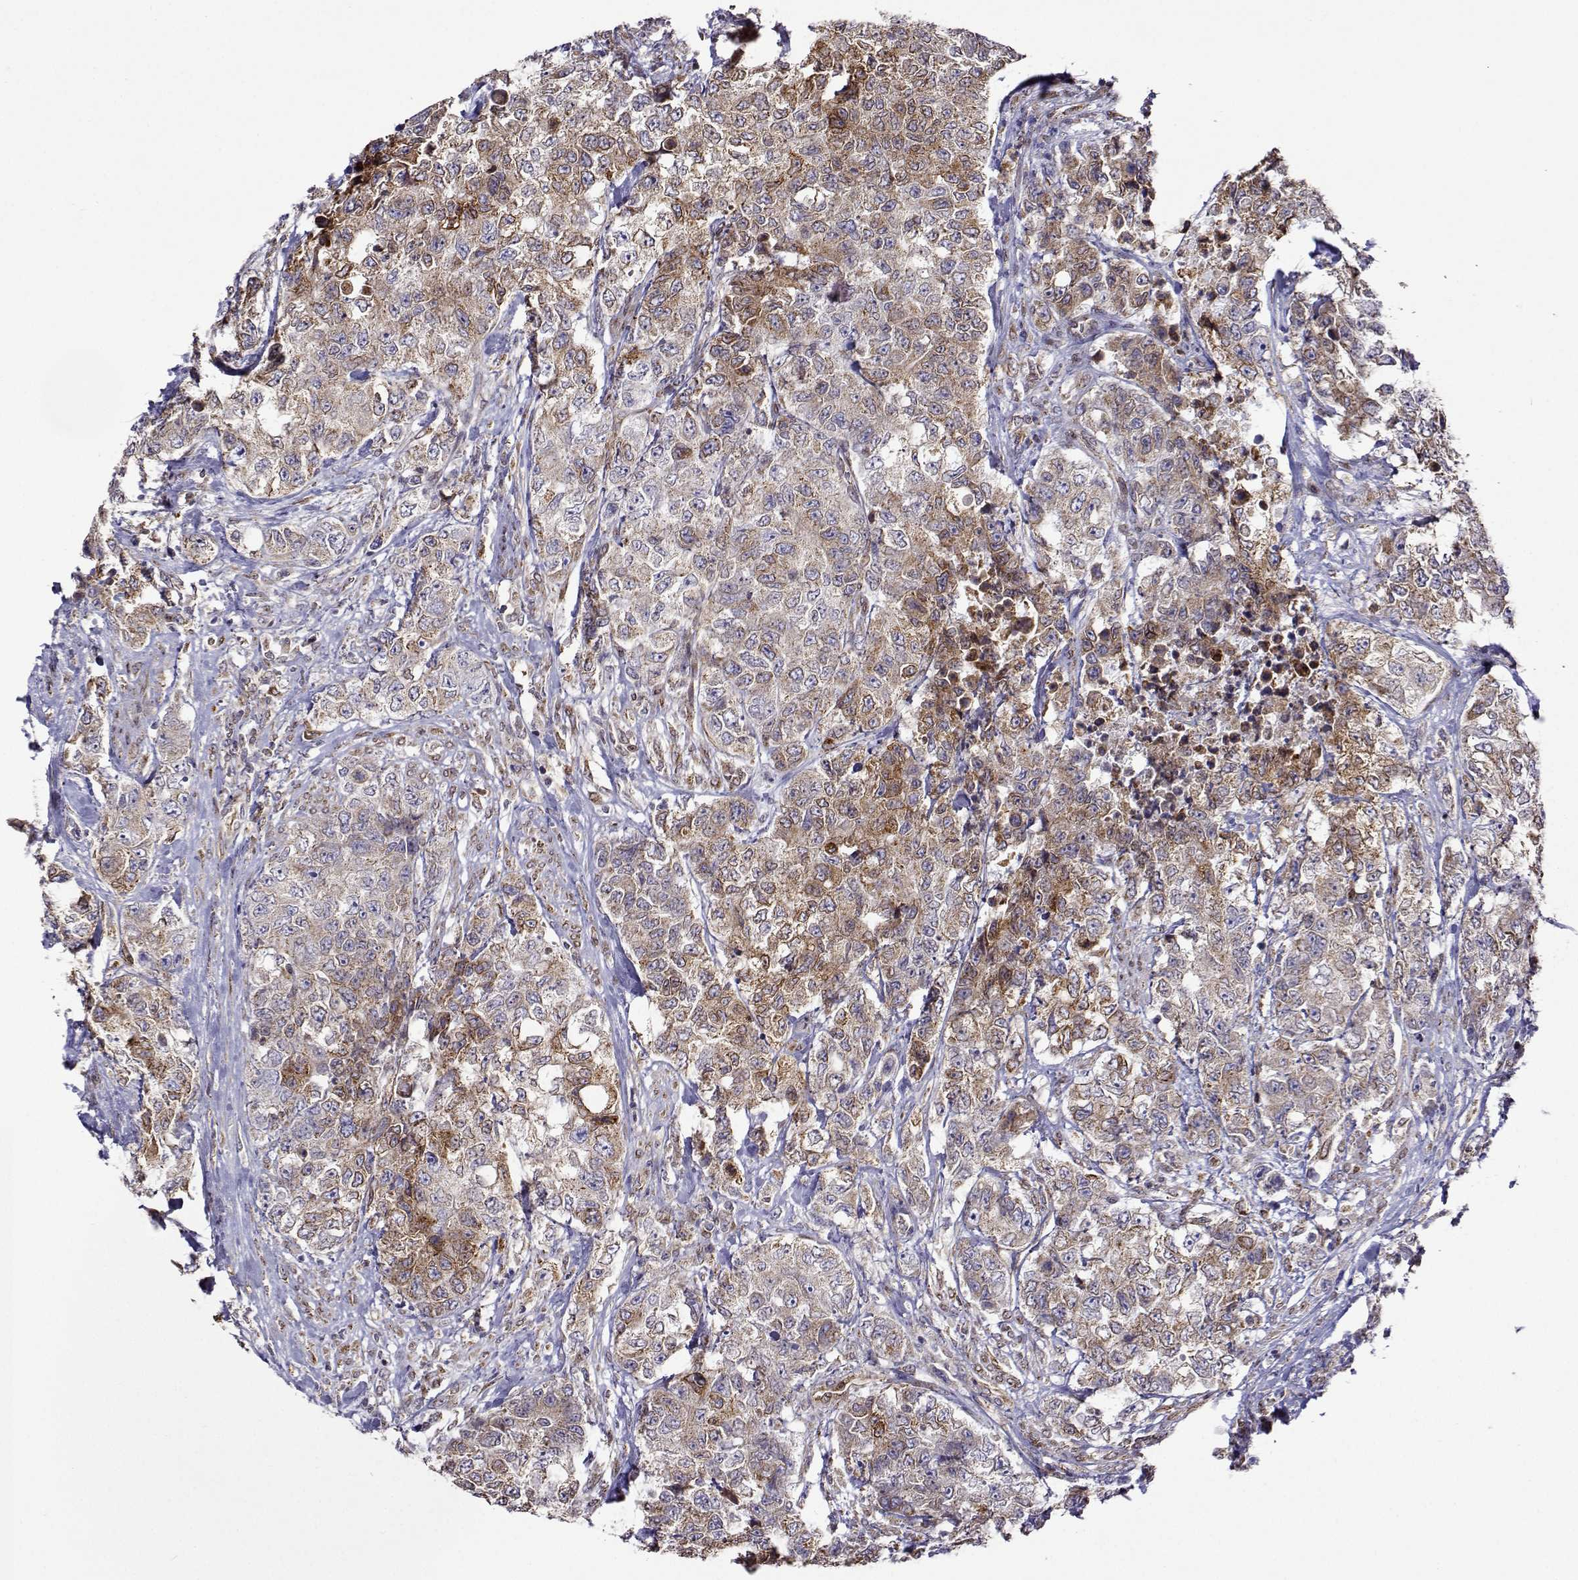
{"staining": {"intensity": "weak", "quantity": "25%-75%", "location": "cytoplasmic/membranous"}, "tissue": "urothelial cancer", "cell_type": "Tumor cells", "image_type": "cancer", "snomed": [{"axis": "morphology", "description": "Urothelial carcinoma, High grade"}, {"axis": "topography", "description": "Urinary bladder"}], "caption": "This histopathology image reveals high-grade urothelial carcinoma stained with immunohistochemistry to label a protein in brown. The cytoplasmic/membranous of tumor cells show weak positivity for the protein. Nuclei are counter-stained blue.", "gene": "PGRMC2", "patient": {"sex": "female", "age": 78}}